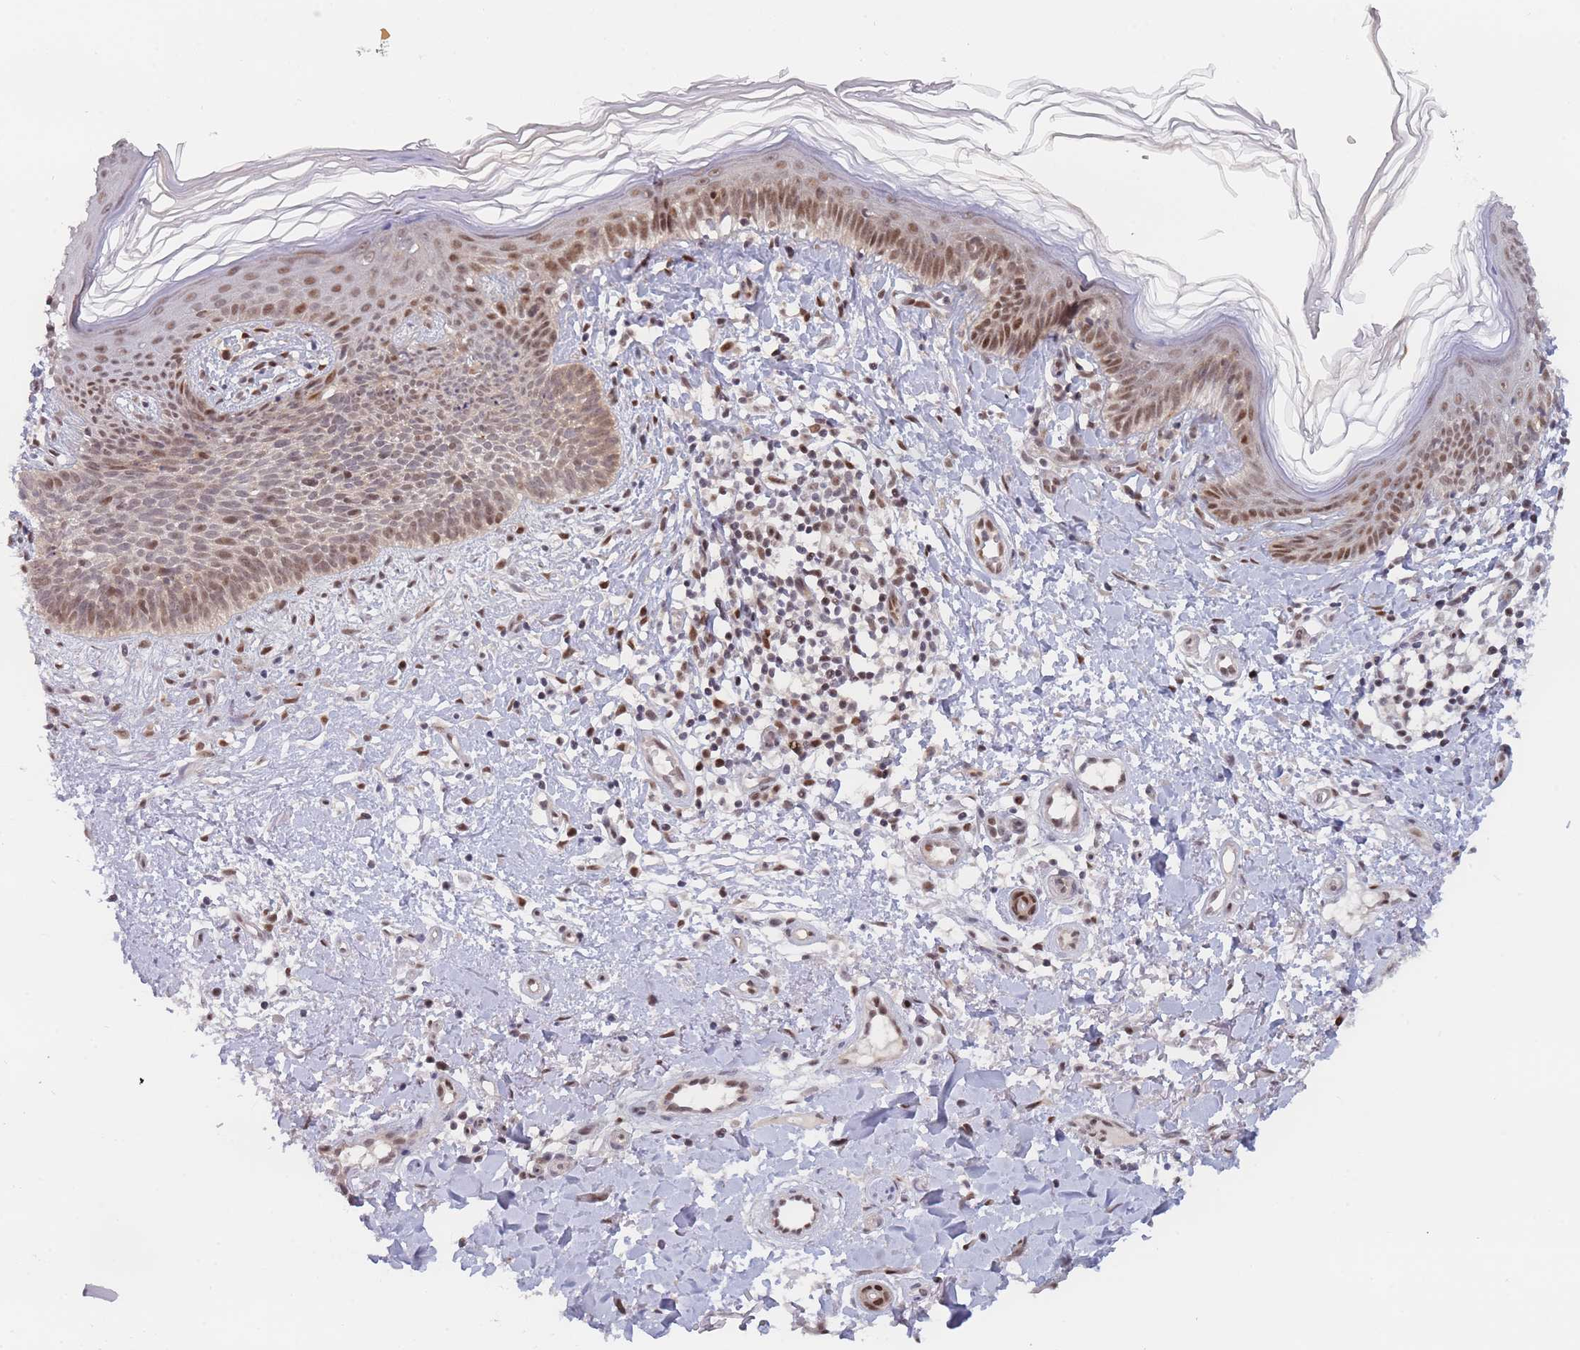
{"staining": {"intensity": "moderate", "quantity": ">75%", "location": "nuclear"}, "tissue": "skin cancer", "cell_type": "Tumor cells", "image_type": "cancer", "snomed": [{"axis": "morphology", "description": "Basal cell carcinoma"}, {"axis": "topography", "description": "Skin"}], "caption": "High-magnification brightfield microscopy of skin basal cell carcinoma stained with DAB (3,3'-diaminobenzidine) (brown) and counterstained with hematoxylin (blue). tumor cells exhibit moderate nuclear staining is seen in about>75% of cells. (DAB (3,3'-diaminobenzidine) IHC with brightfield microscopy, high magnification).", "gene": "DEAF1", "patient": {"sex": "male", "age": 78}}